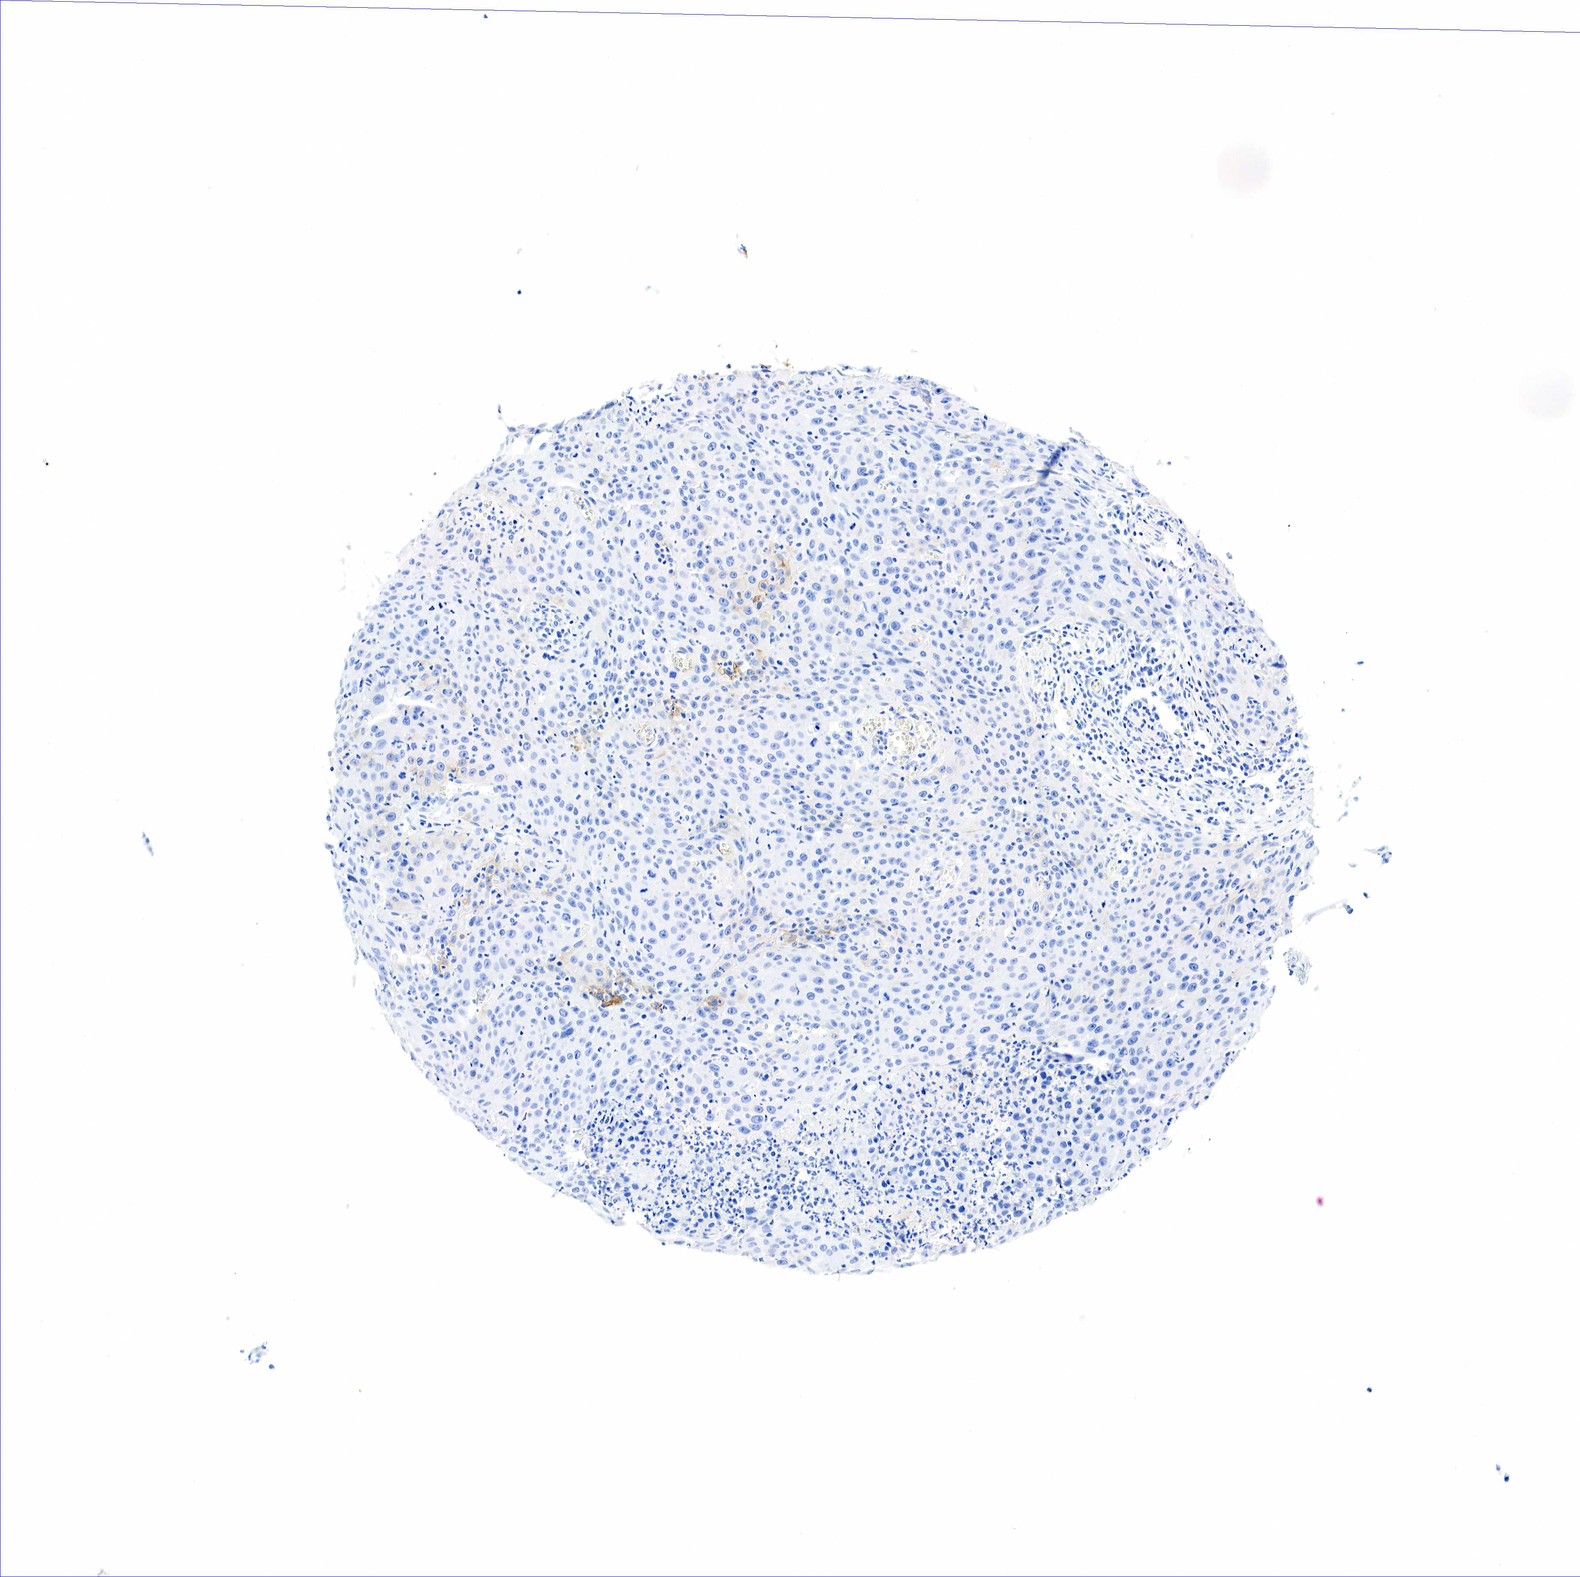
{"staining": {"intensity": "moderate", "quantity": "<25%", "location": "cytoplasmic/membranous"}, "tissue": "urothelial cancer", "cell_type": "Tumor cells", "image_type": "cancer", "snomed": [{"axis": "morphology", "description": "Urothelial carcinoma, High grade"}, {"axis": "topography", "description": "Urinary bladder"}], "caption": "Immunohistochemical staining of human high-grade urothelial carcinoma exhibits low levels of moderate cytoplasmic/membranous protein positivity in approximately <25% of tumor cells.", "gene": "KRT18", "patient": {"sex": "male", "age": 66}}